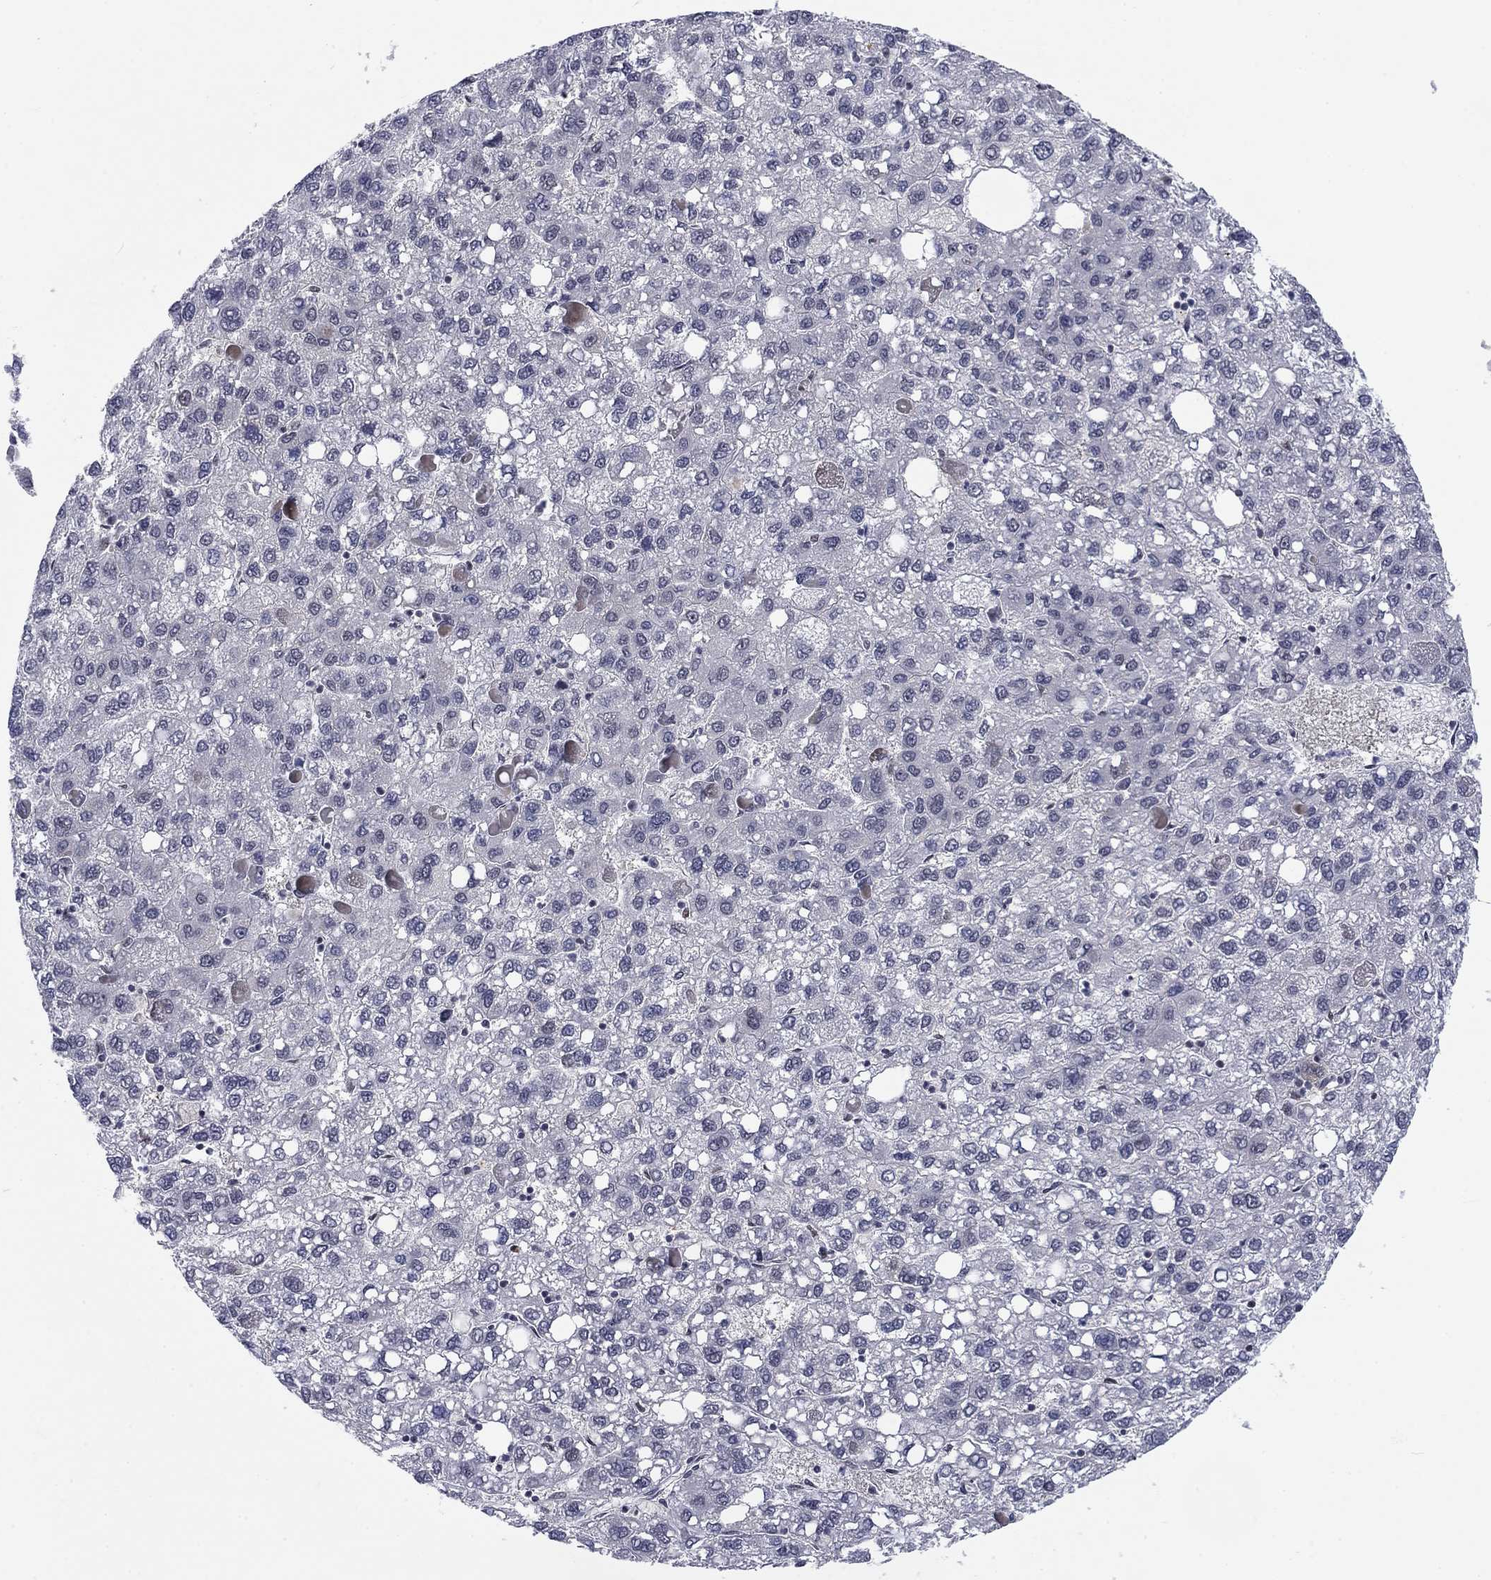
{"staining": {"intensity": "negative", "quantity": "none", "location": "none"}, "tissue": "liver cancer", "cell_type": "Tumor cells", "image_type": "cancer", "snomed": [{"axis": "morphology", "description": "Carcinoma, Hepatocellular, NOS"}, {"axis": "topography", "description": "Liver"}], "caption": "Immunohistochemical staining of human liver cancer (hepatocellular carcinoma) demonstrates no significant expression in tumor cells.", "gene": "FYTTD1", "patient": {"sex": "female", "age": 82}}